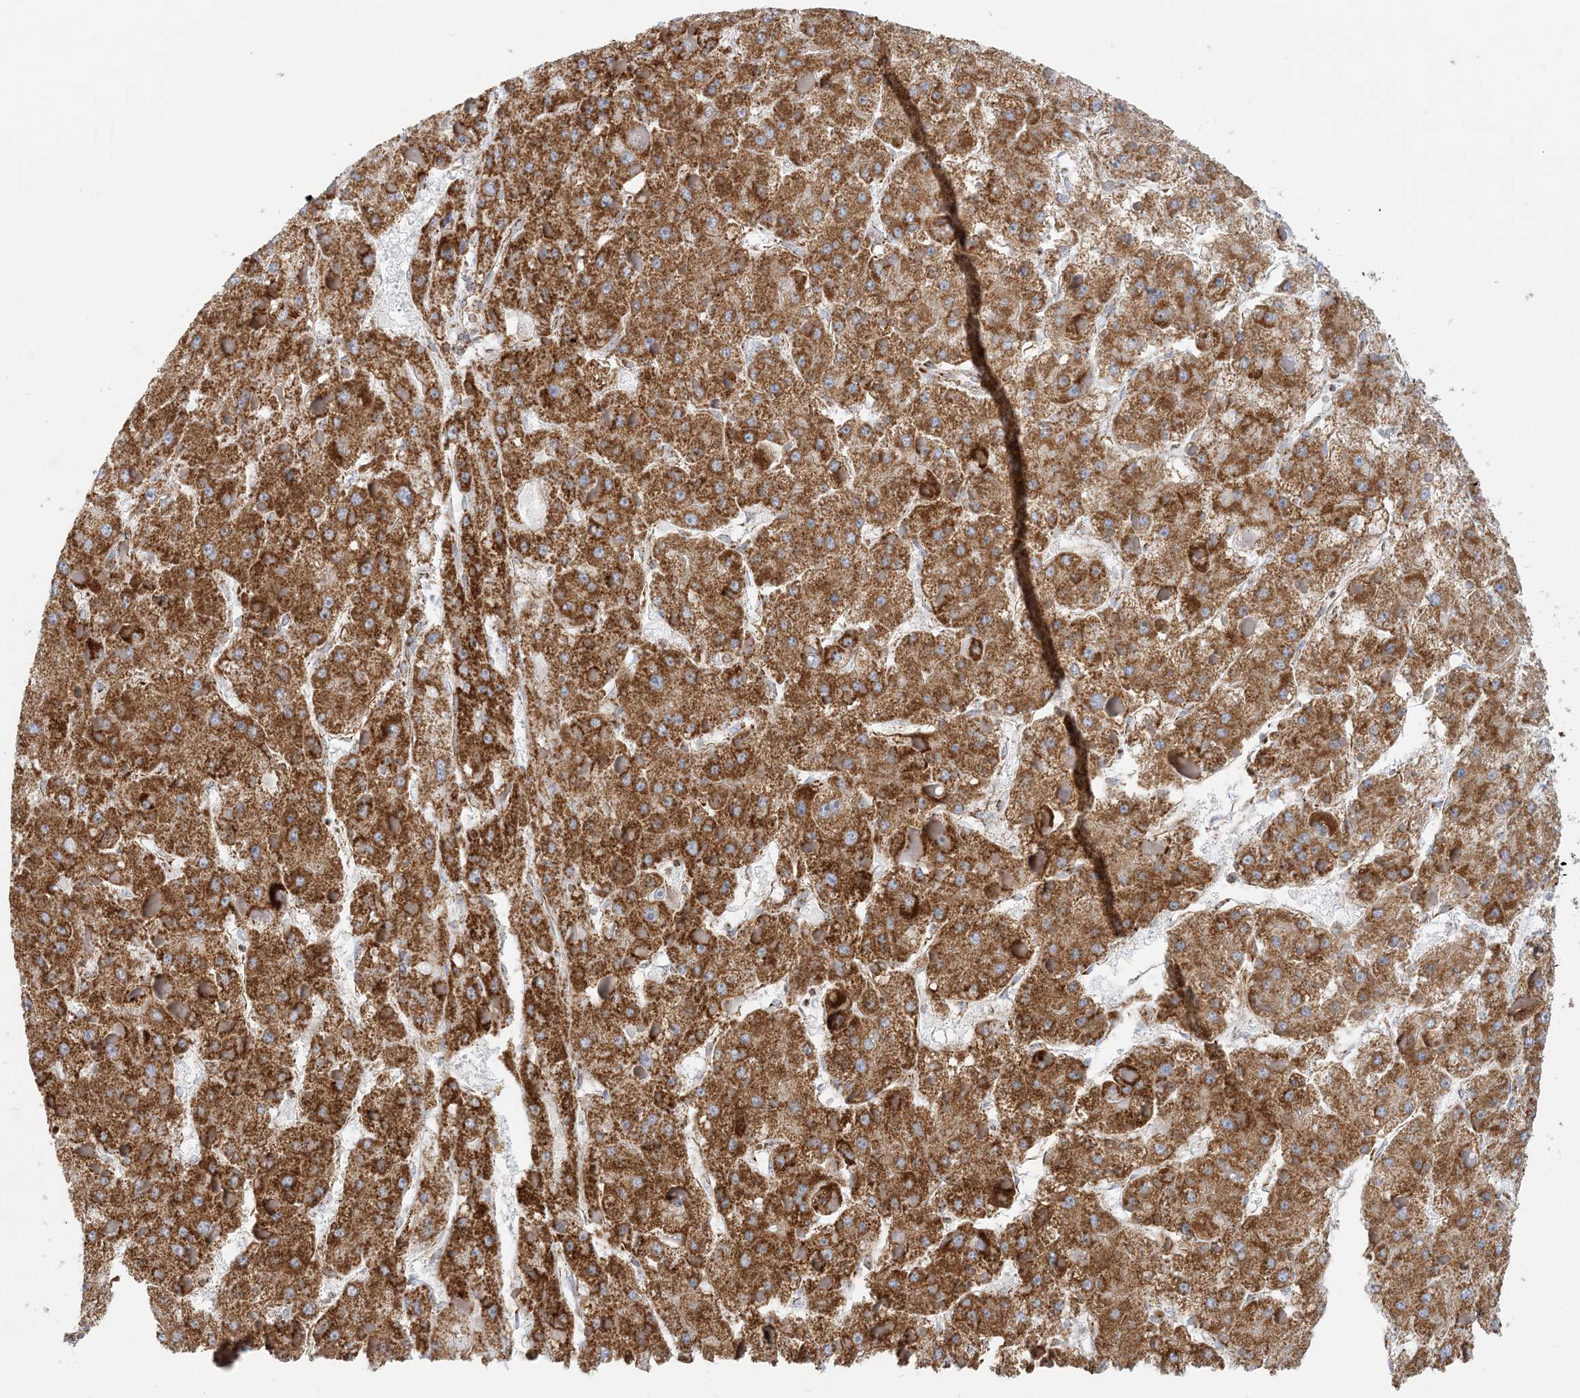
{"staining": {"intensity": "strong", "quantity": ">75%", "location": "cytoplasmic/membranous"}, "tissue": "liver cancer", "cell_type": "Tumor cells", "image_type": "cancer", "snomed": [{"axis": "morphology", "description": "Carcinoma, Hepatocellular, NOS"}, {"axis": "topography", "description": "Liver"}], "caption": "Immunohistochemical staining of liver cancer displays high levels of strong cytoplasmic/membranous protein staining in about >75% of tumor cells.", "gene": "COA3", "patient": {"sex": "female", "age": 73}}